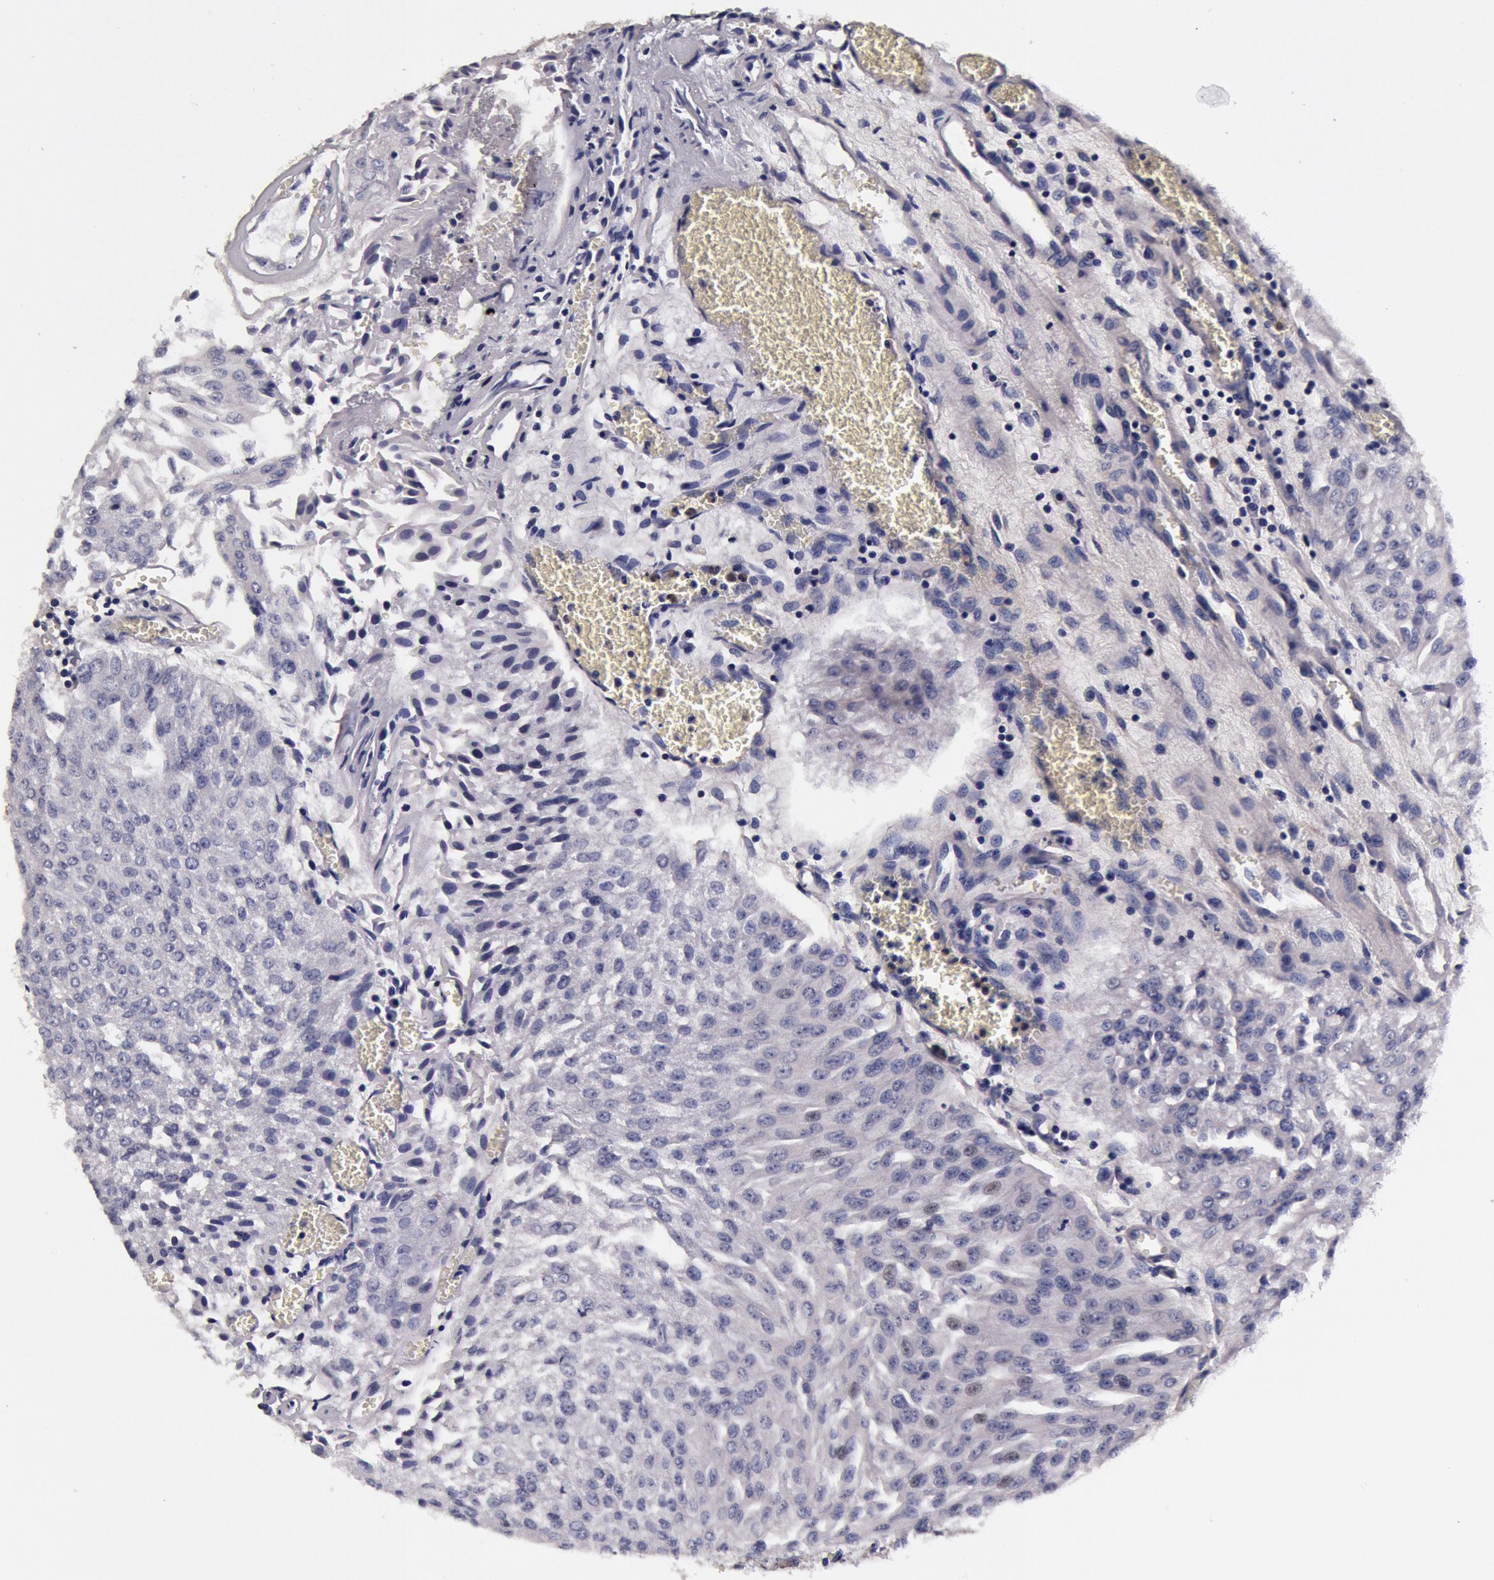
{"staining": {"intensity": "negative", "quantity": "none", "location": "none"}, "tissue": "urothelial cancer", "cell_type": "Tumor cells", "image_type": "cancer", "snomed": [{"axis": "morphology", "description": "Urothelial carcinoma, Low grade"}, {"axis": "topography", "description": "Urinary bladder"}], "caption": "Immunohistochemical staining of human urothelial carcinoma (low-grade) shows no significant staining in tumor cells.", "gene": "CCDC22", "patient": {"sex": "male", "age": 86}}